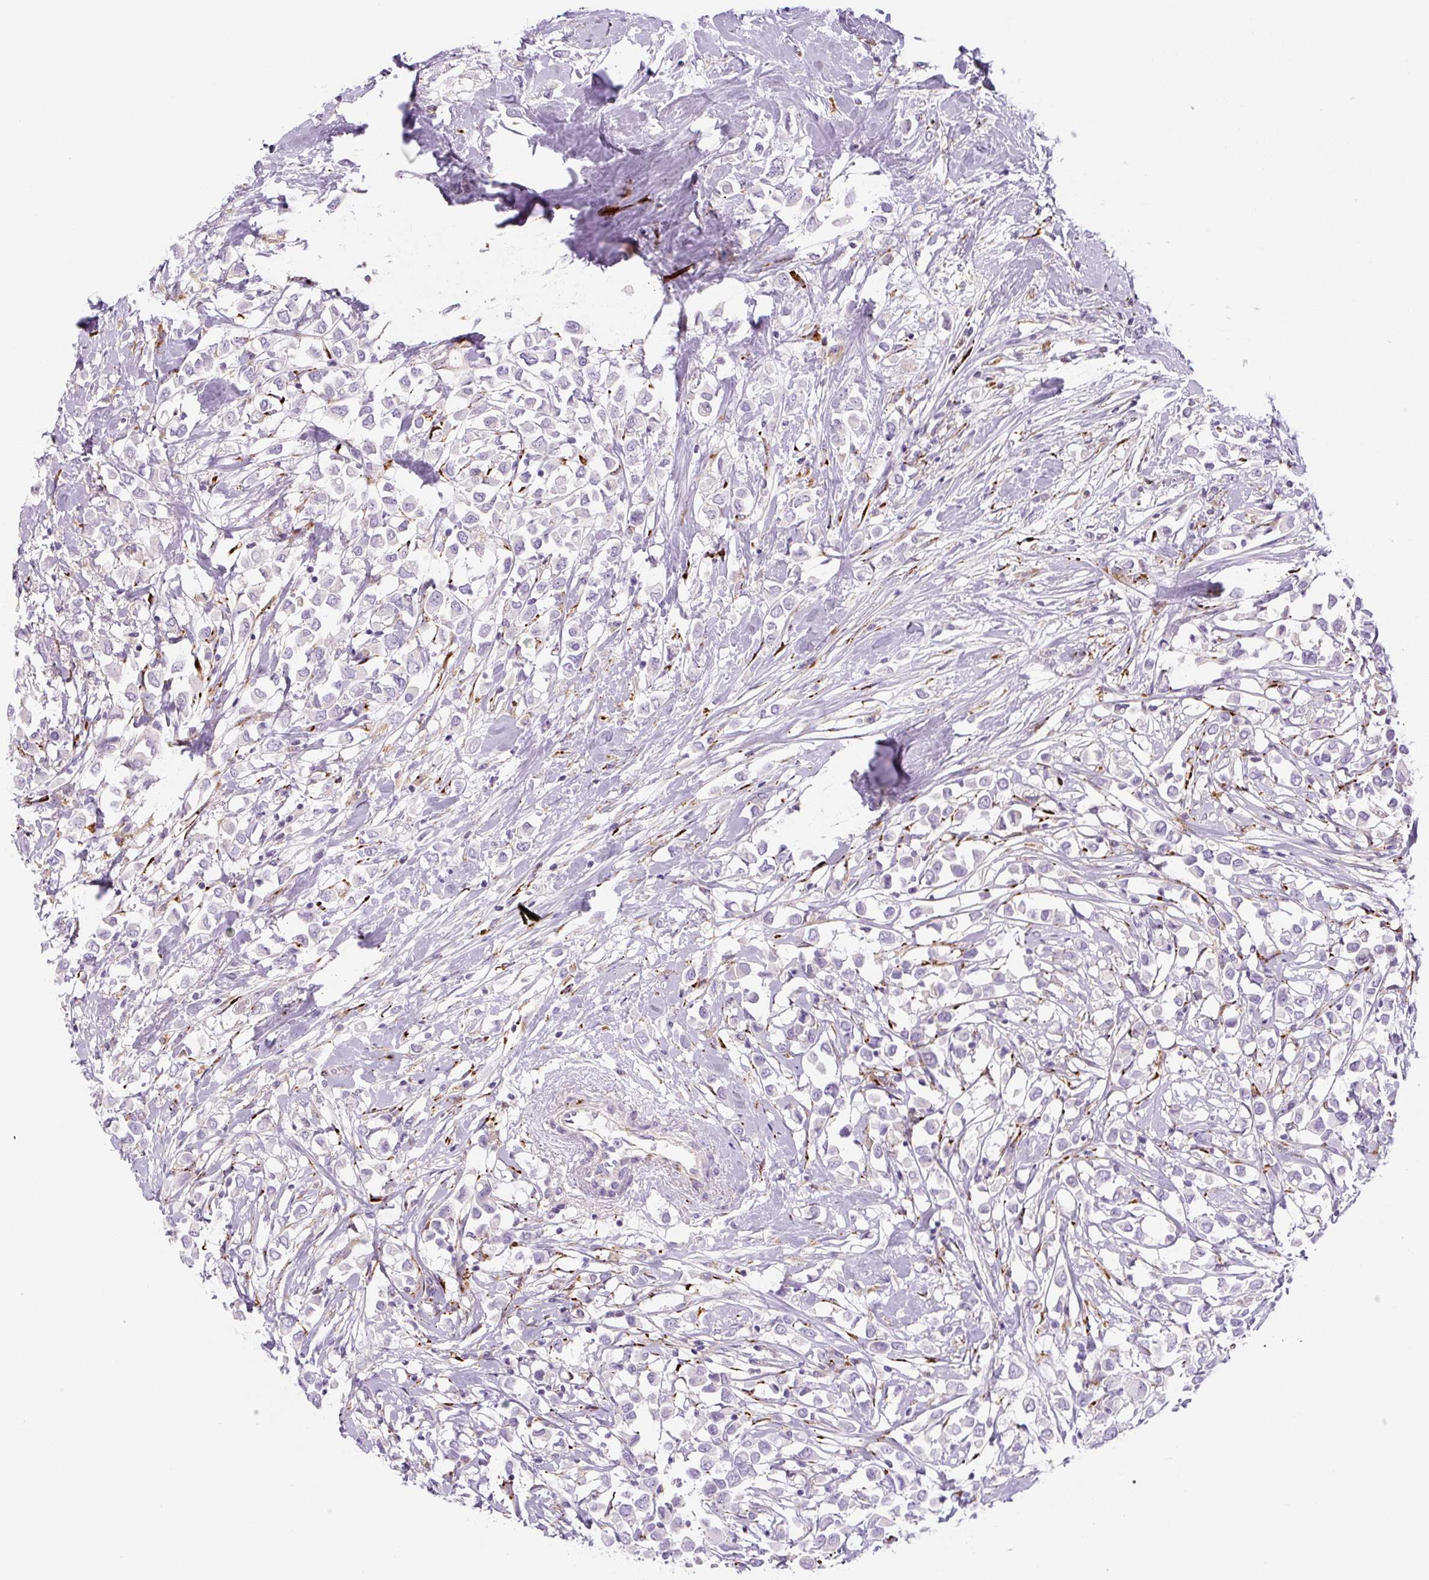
{"staining": {"intensity": "negative", "quantity": "none", "location": "none"}, "tissue": "breast cancer", "cell_type": "Tumor cells", "image_type": "cancer", "snomed": [{"axis": "morphology", "description": "Duct carcinoma"}, {"axis": "topography", "description": "Breast"}], "caption": "High magnification brightfield microscopy of breast infiltrating ductal carcinoma stained with DAB (brown) and counterstained with hematoxylin (blue): tumor cells show no significant positivity. Nuclei are stained in blue.", "gene": "DISP3", "patient": {"sex": "female", "age": 61}}